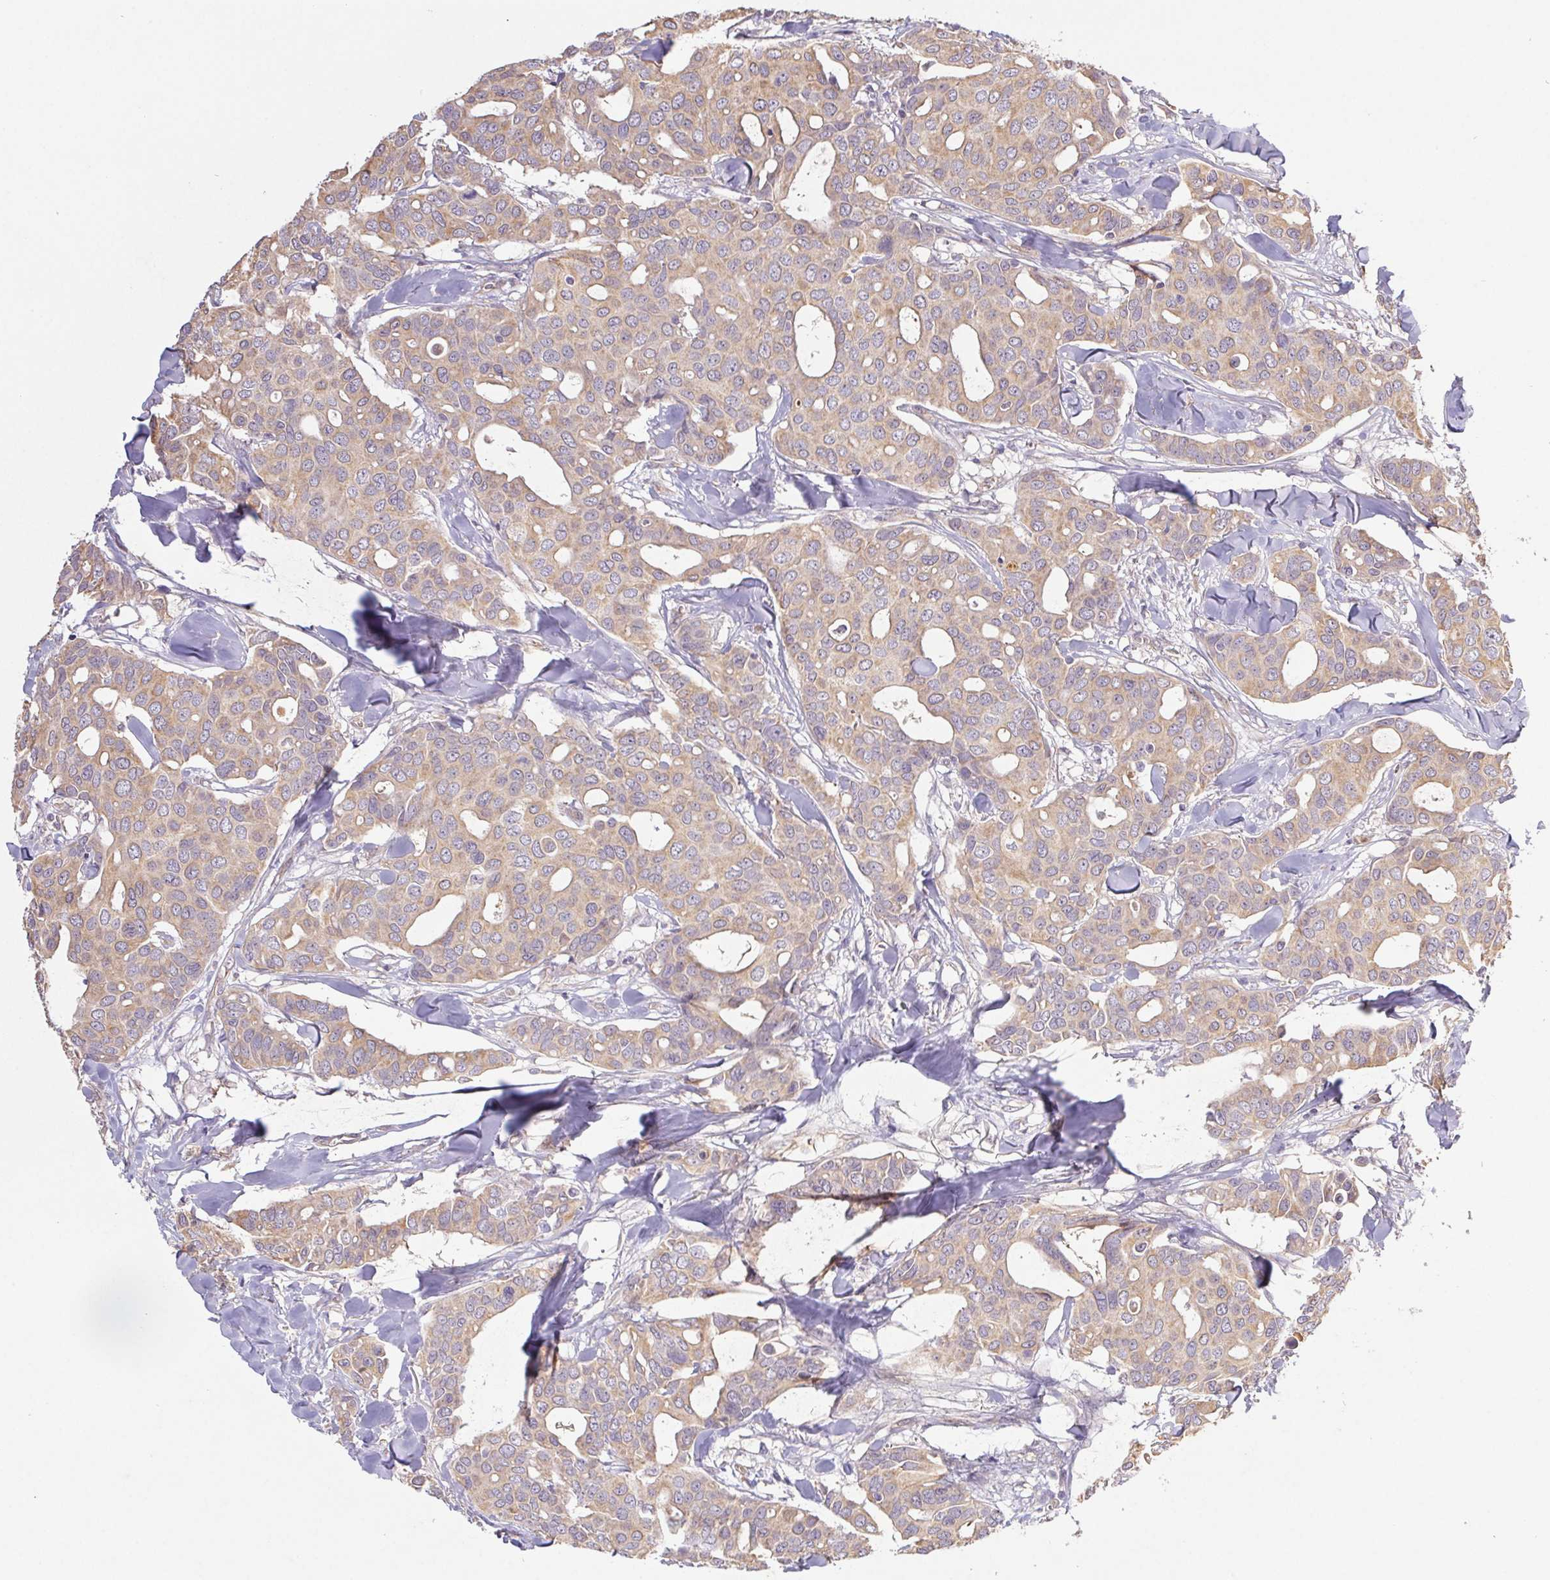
{"staining": {"intensity": "weak", "quantity": ">75%", "location": "cytoplasmic/membranous"}, "tissue": "breast cancer", "cell_type": "Tumor cells", "image_type": "cancer", "snomed": [{"axis": "morphology", "description": "Duct carcinoma"}, {"axis": "topography", "description": "Breast"}], "caption": "Weak cytoplasmic/membranous staining is present in about >75% of tumor cells in breast cancer (invasive ductal carcinoma).", "gene": "RAB11A", "patient": {"sex": "female", "age": 54}}